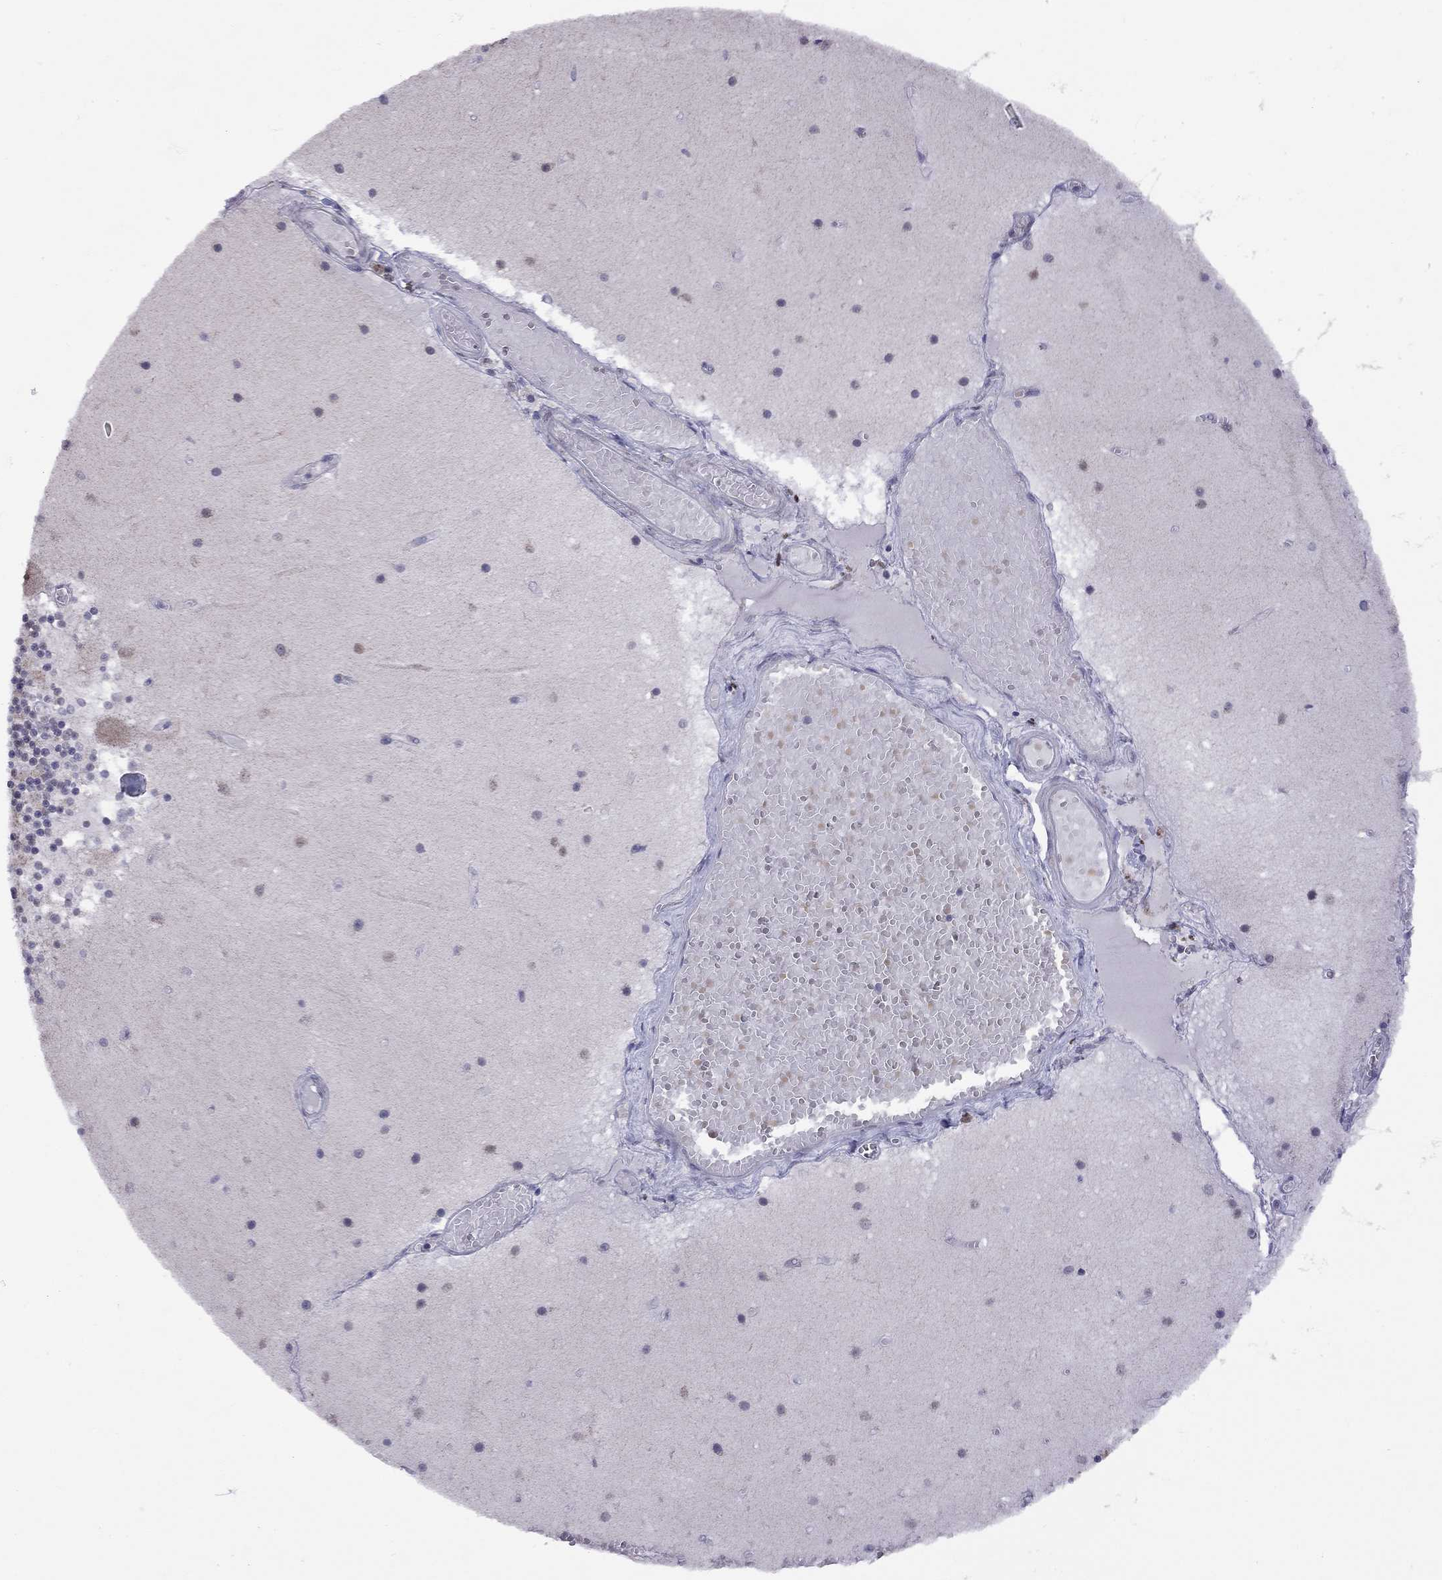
{"staining": {"intensity": "negative", "quantity": "none", "location": "none"}, "tissue": "cerebellum", "cell_type": "Cells in granular layer", "image_type": "normal", "snomed": [{"axis": "morphology", "description": "Normal tissue, NOS"}, {"axis": "topography", "description": "Cerebellum"}], "caption": "Immunohistochemistry (IHC) image of normal cerebellum stained for a protein (brown), which shows no expression in cells in granular layer.", "gene": "HES5", "patient": {"sex": "female", "age": 28}}